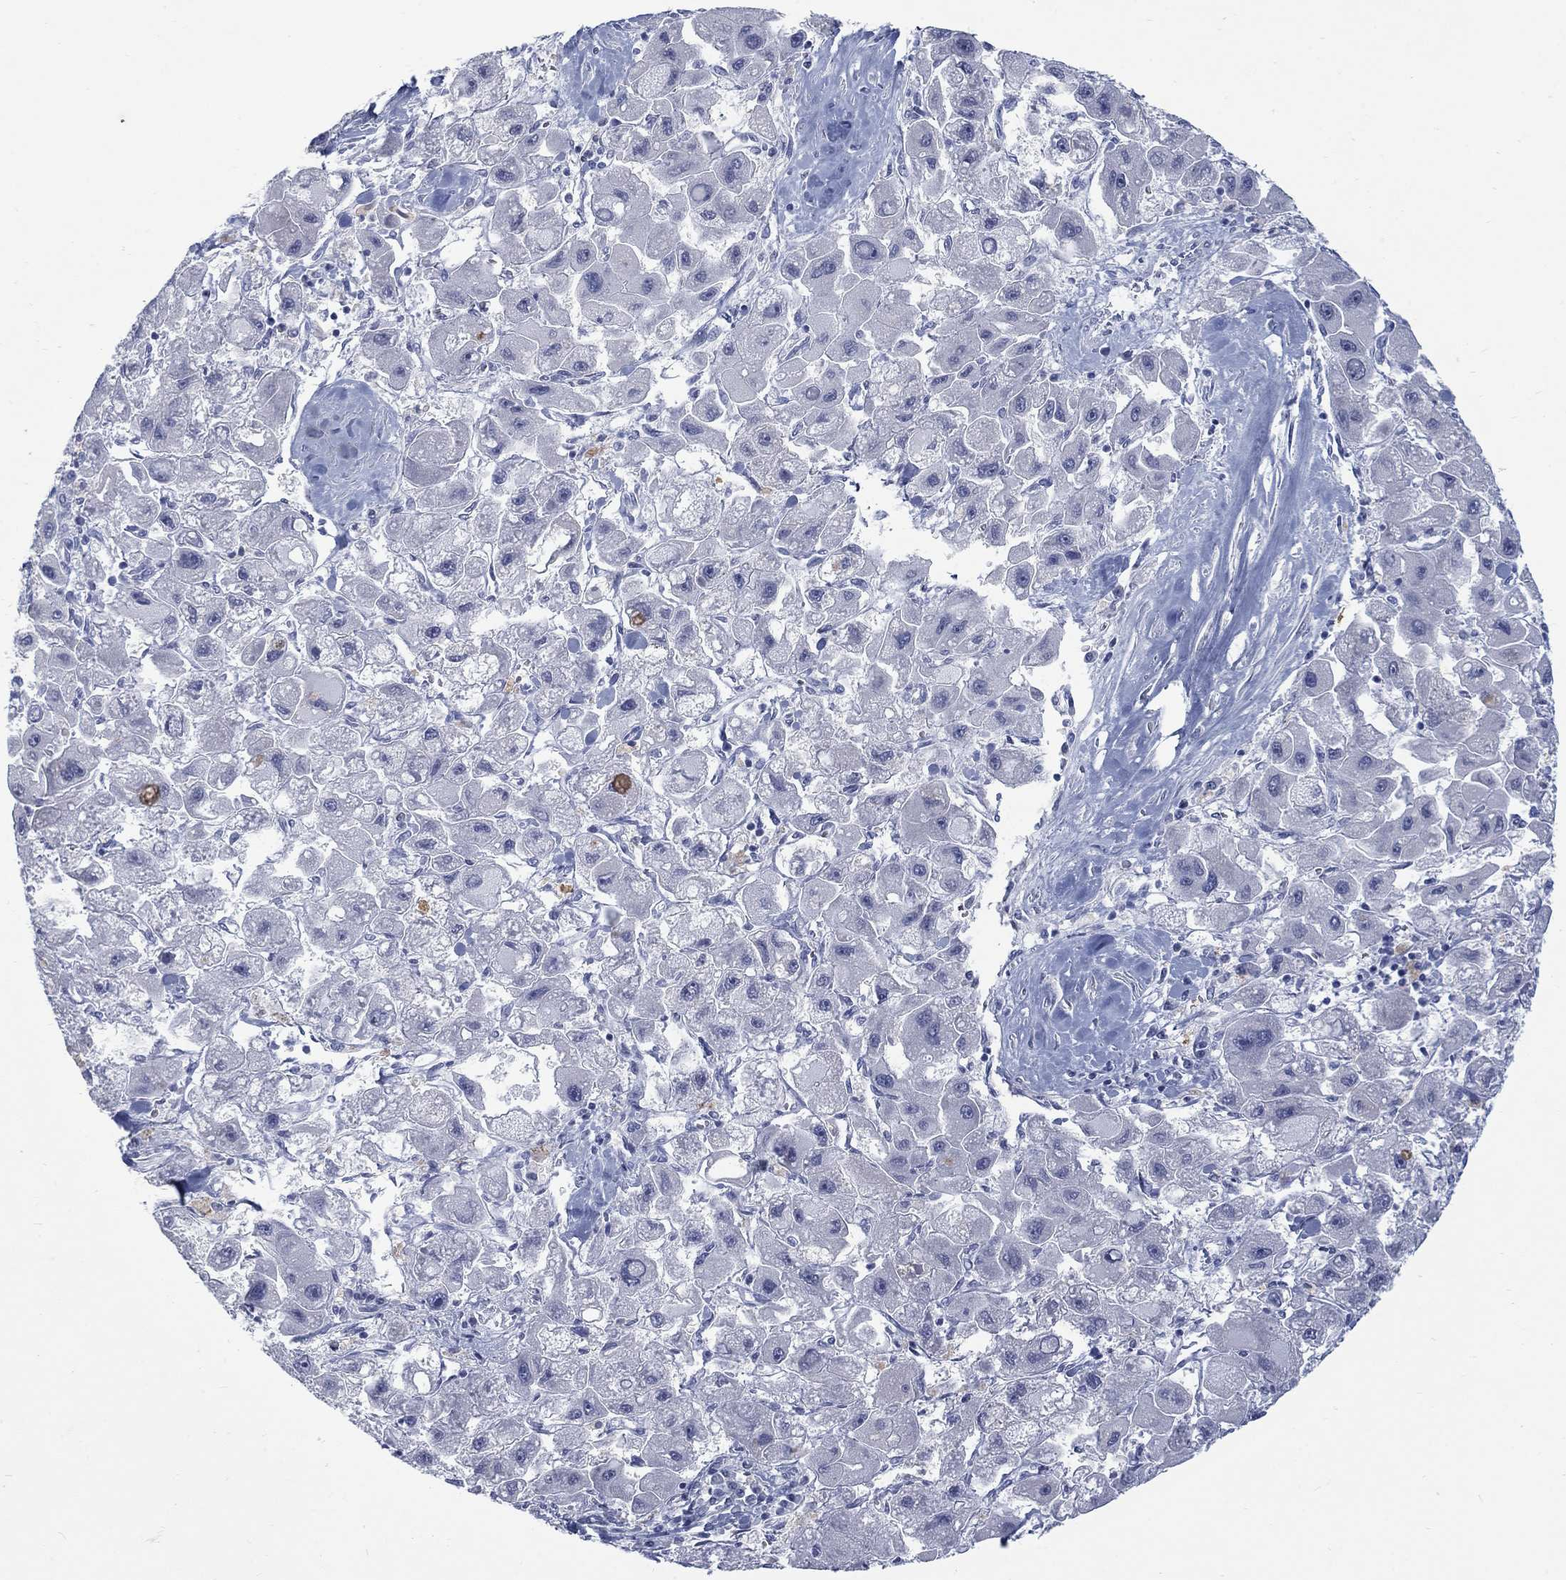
{"staining": {"intensity": "negative", "quantity": "none", "location": "none"}, "tissue": "liver cancer", "cell_type": "Tumor cells", "image_type": "cancer", "snomed": [{"axis": "morphology", "description": "Carcinoma, Hepatocellular, NOS"}, {"axis": "topography", "description": "Liver"}], "caption": "The micrograph demonstrates no staining of tumor cells in liver cancer (hepatocellular carcinoma).", "gene": "RFTN2", "patient": {"sex": "male", "age": 24}}